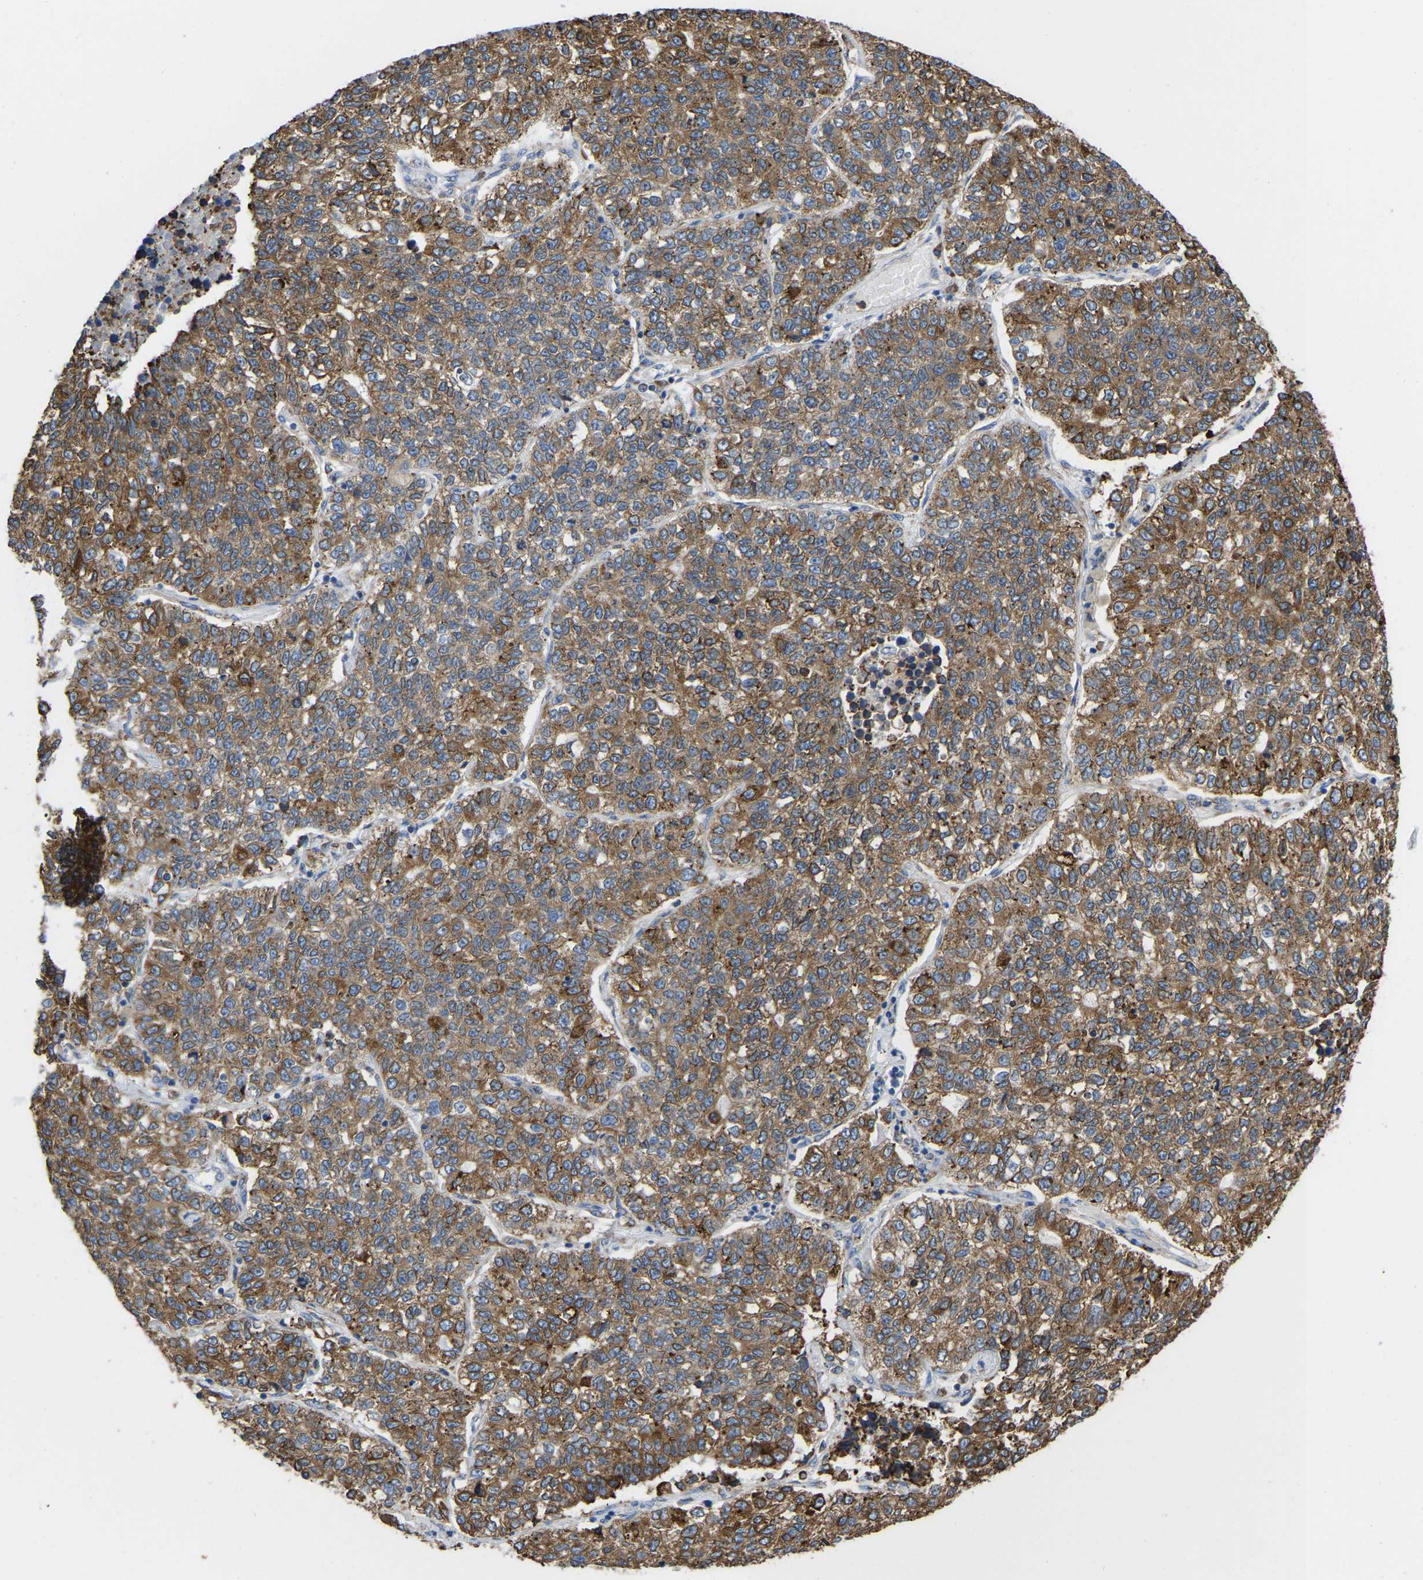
{"staining": {"intensity": "moderate", "quantity": ">75%", "location": "cytoplasmic/membranous"}, "tissue": "lung cancer", "cell_type": "Tumor cells", "image_type": "cancer", "snomed": [{"axis": "morphology", "description": "Adenocarcinoma, NOS"}, {"axis": "topography", "description": "Lung"}], "caption": "A histopathology image showing moderate cytoplasmic/membranous positivity in approximately >75% of tumor cells in lung cancer, as visualized by brown immunohistochemical staining.", "gene": "P4HB", "patient": {"sex": "male", "age": 49}}